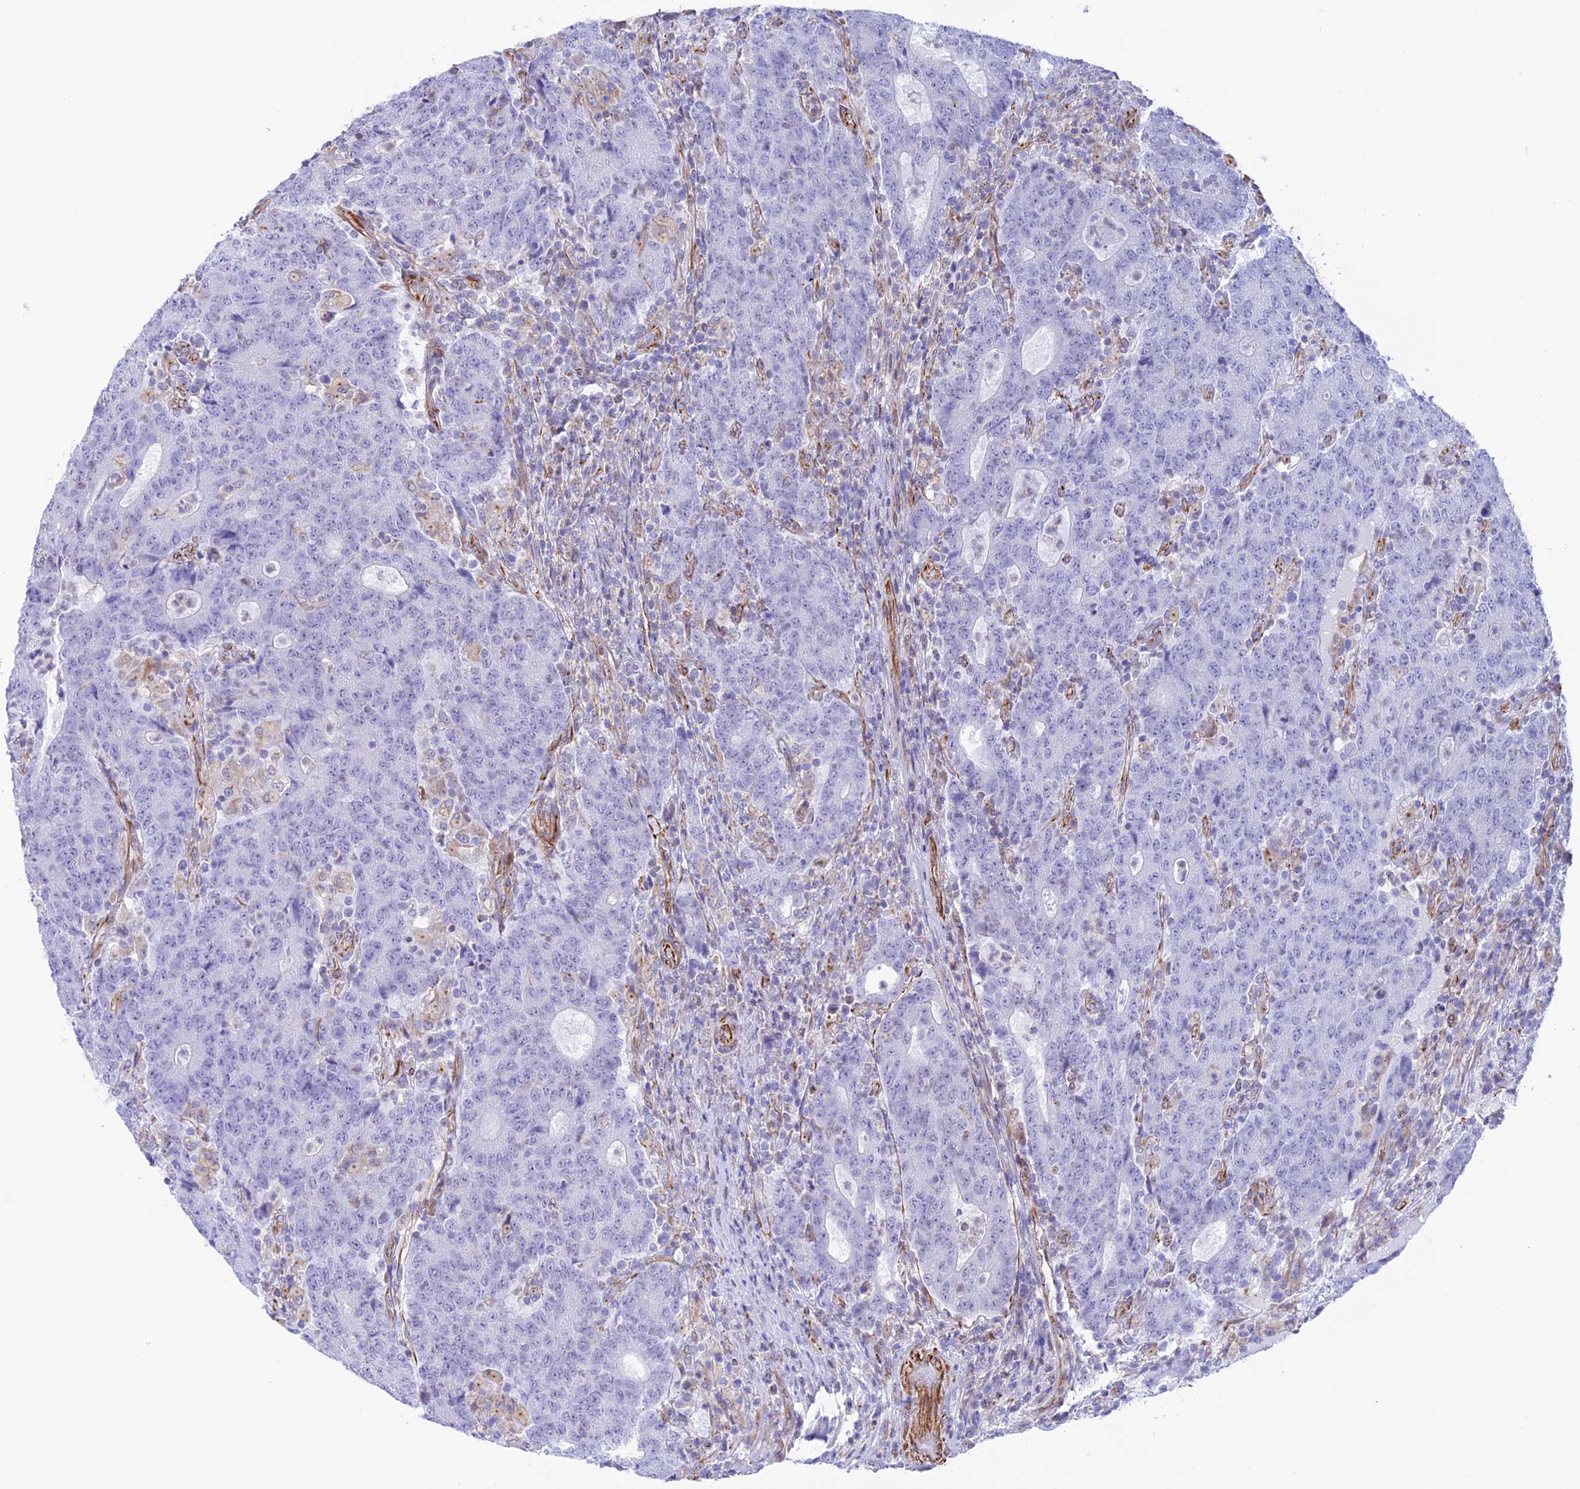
{"staining": {"intensity": "negative", "quantity": "none", "location": "none"}, "tissue": "colorectal cancer", "cell_type": "Tumor cells", "image_type": "cancer", "snomed": [{"axis": "morphology", "description": "Adenocarcinoma, NOS"}, {"axis": "topography", "description": "Colon"}], "caption": "Photomicrograph shows no protein positivity in tumor cells of adenocarcinoma (colorectal) tissue. Nuclei are stained in blue.", "gene": "ZNF652", "patient": {"sex": "female", "age": 75}}